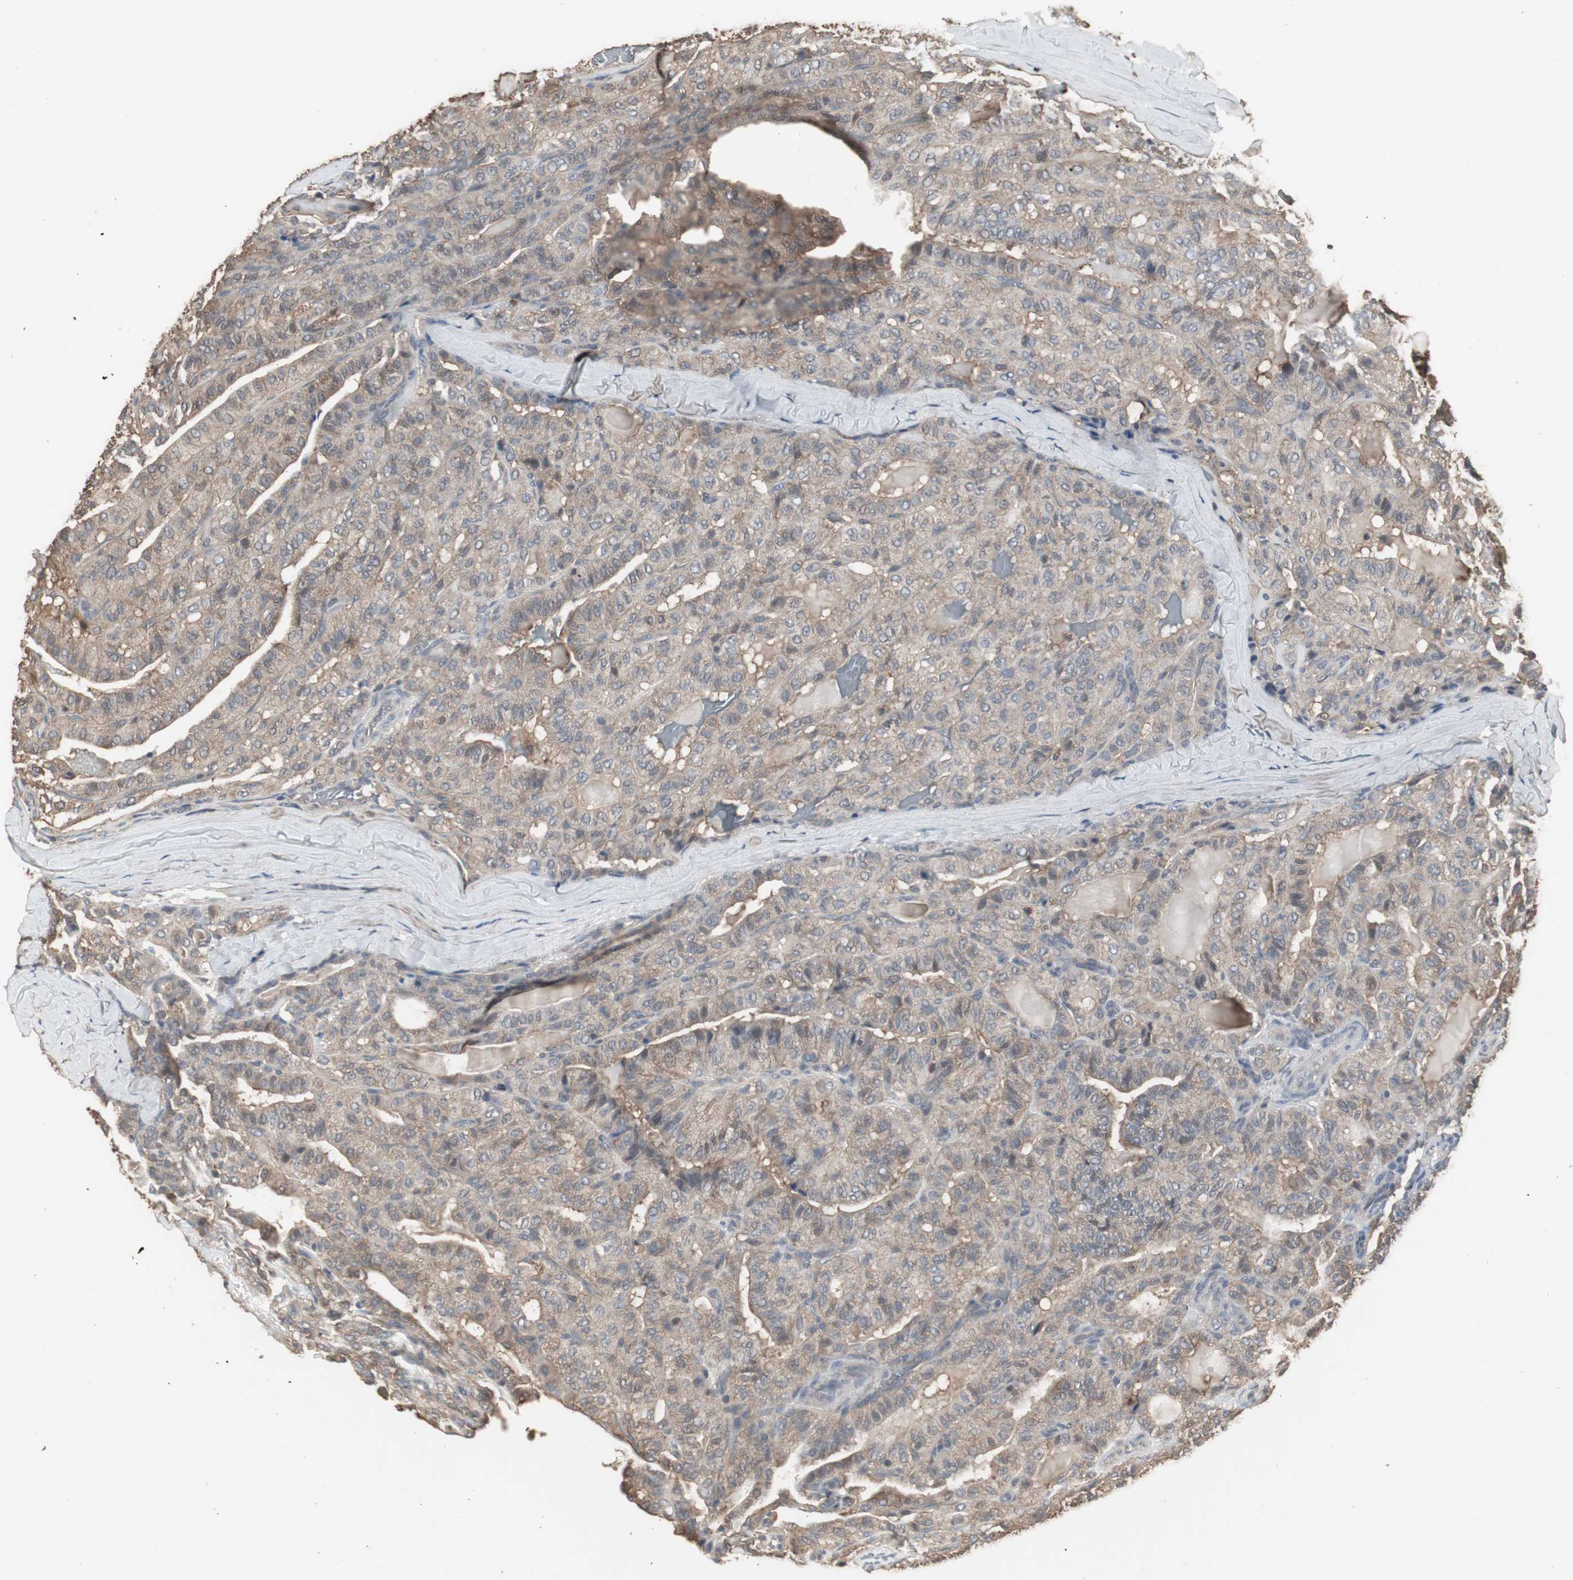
{"staining": {"intensity": "weak", "quantity": ">75%", "location": "cytoplasmic/membranous"}, "tissue": "thyroid cancer", "cell_type": "Tumor cells", "image_type": "cancer", "snomed": [{"axis": "morphology", "description": "Papillary adenocarcinoma, NOS"}, {"axis": "topography", "description": "Thyroid gland"}], "caption": "Thyroid papillary adenocarcinoma stained for a protein (brown) displays weak cytoplasmic/membranous positive staining in approximately >75% of tumor cells.", "gene": "HPRT1", "patient": {"sex": "male", "age": 77}}